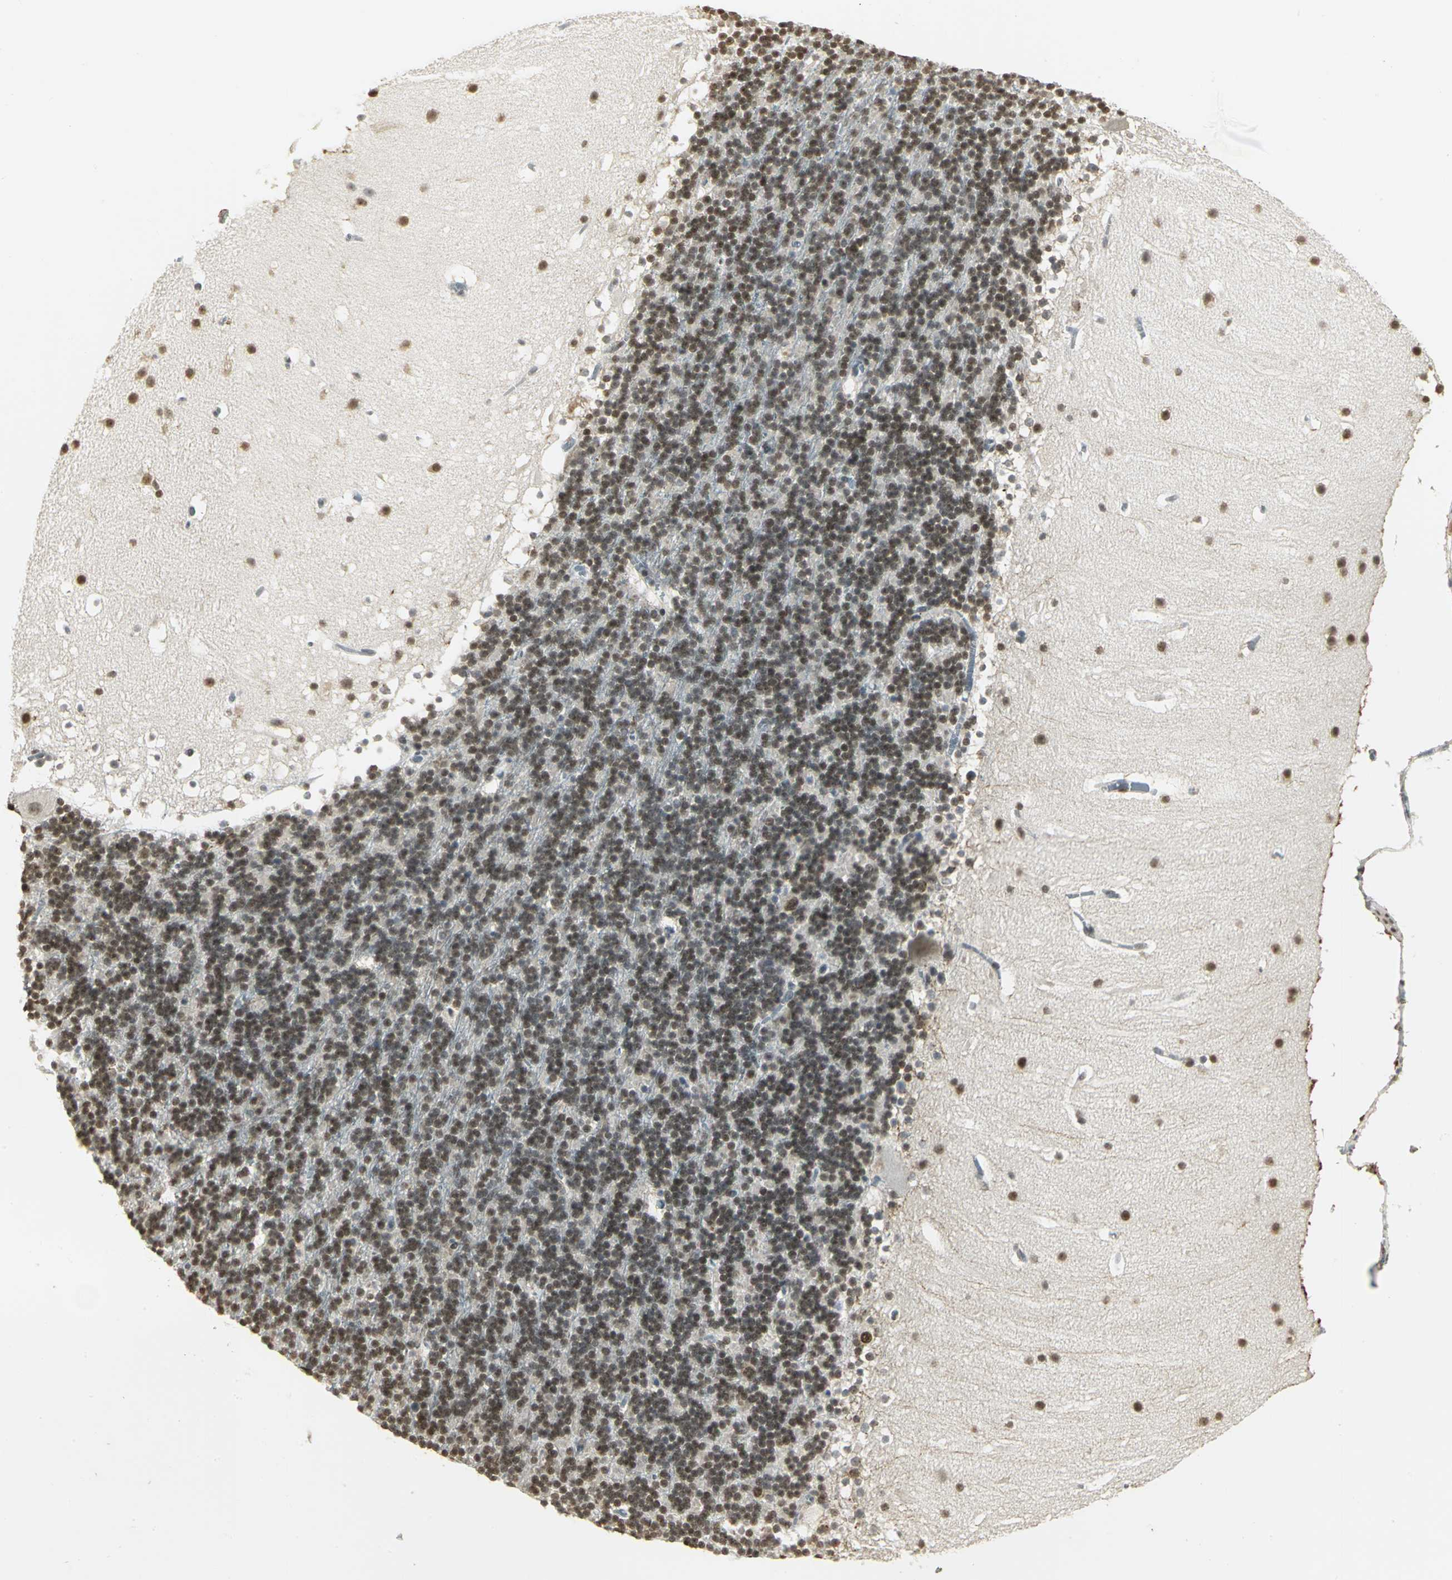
{"staining": {"intensity": "moderate", "quantity": ">75%", "location": "nuclear"}, "tissue": "cerebellum", "cell_type": "Cells in granular layer", "image_type": "normal", "snomed": [{"axis": "morphology", "description": "Normal tissue, NOS"}, {"axis": "topography", "description": "Cerebellum"}], "caption": "IHC of unremarkable cerebellum demonstrates medium levels of moderate nuclear positivity in approximately >75% of cells in granular layer.", "gene": "CBX3", "patient": {"sex": "male", "age": 45}}